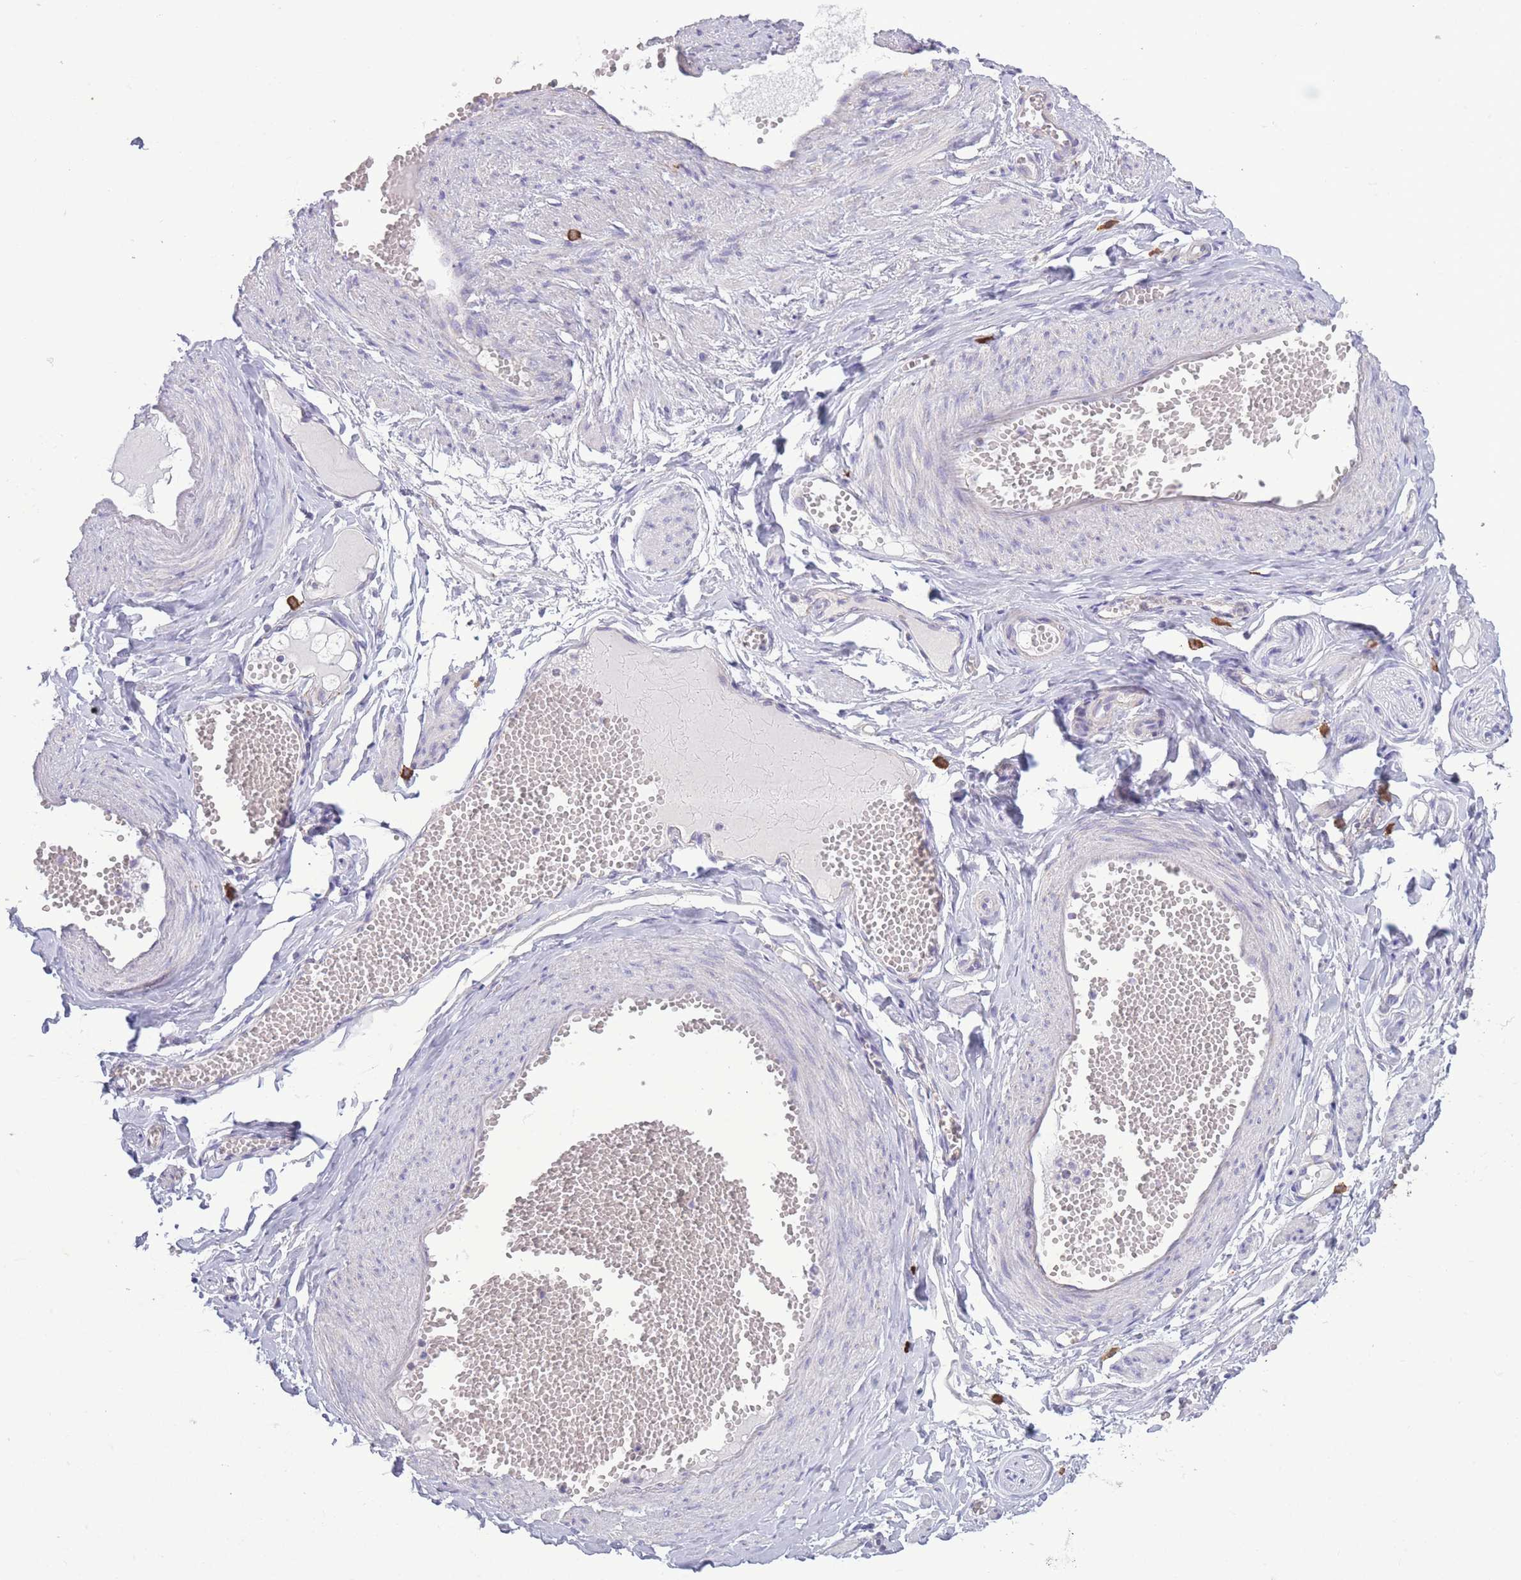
{"staining": {"intensity": "negative", "quantity": "none", "location": "none"}, "tissue": "adipose tissue", "cell_type": "Adipocytes", "image_type": "normal", "snomed": [{"axis": "morphology", "description": "Normal tissue, NOS"}, {"axis": "topography", "description": "Smooth muscle"}, {"axis": "topography", "description": "Peripheral nerve tissue"}], "caption": "Adipocytes show no significant positivity in normal adipose tissue. The staining was performed using DAB (3,3'-diaminobenzidine) to visualize the protein expression in brown, while the nuclei were stained in blue with hematoxylin (Magnification: 20x).", "gene": "PDHA1", "patient": {"sex": "female", "age": 39}}